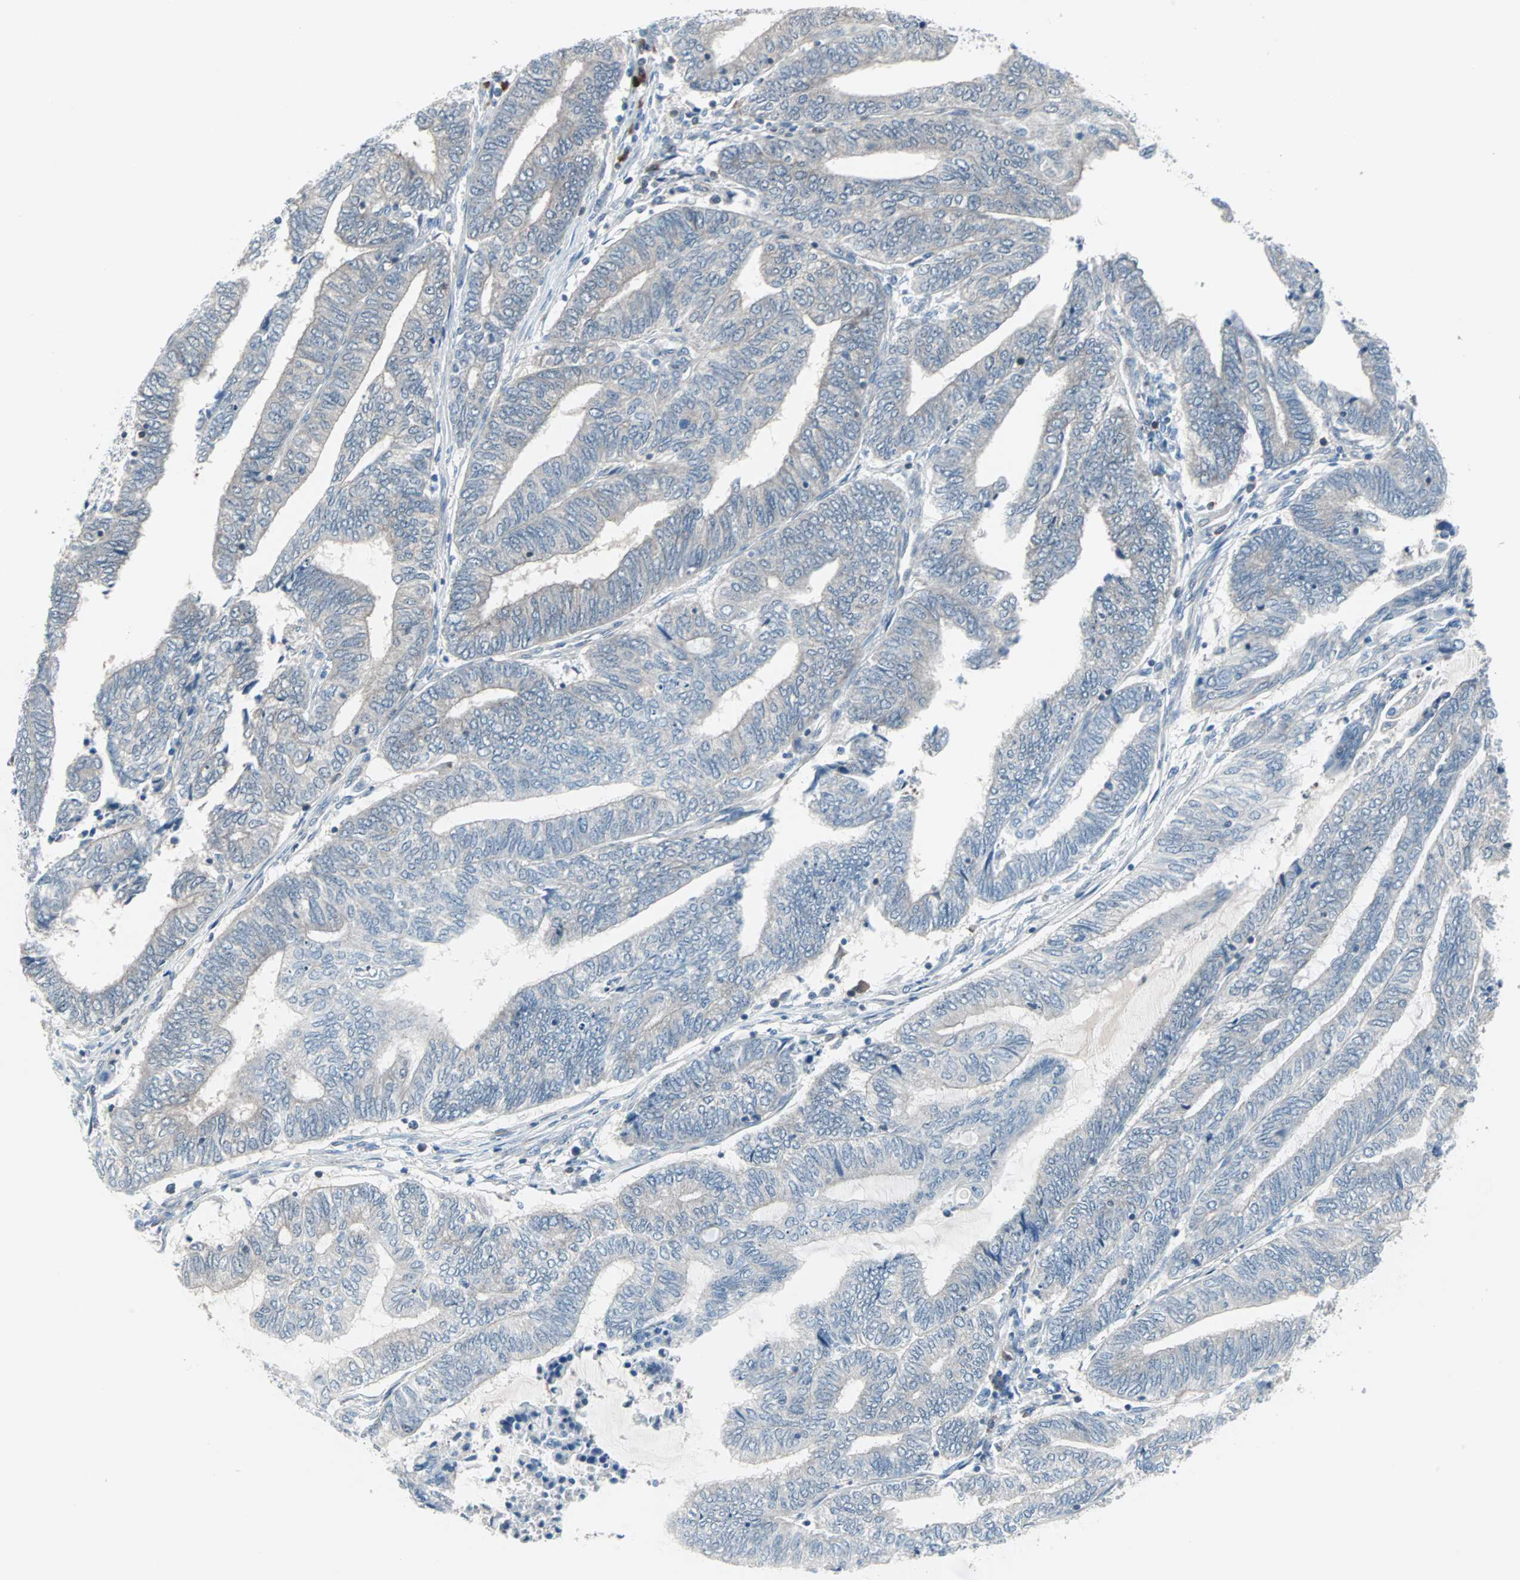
{"staining": {"intensity": "weak", "quantity": "<25%", "location": "cytoplasmic/membranous"}, "tissue": "endometrial cancer", "cell_type": "Tumor cells", "image_type": "cancer", "snomed": [{"axis": "morphology", "description": "Adenocarcinoma, NOS"}, {"axis": "topography", "description": "Uterus"}, {"axis": "topography", "description": "Endometrium"}], "caption": "High power microscopy histopathology image of an immunohistochemistry (IHC) micrograph of adenocarcinoma (endometrial), revealing no significant positivity in tumor cells.", "gene": "CASP3", "patient": {"sex": "female", "age": 70}}